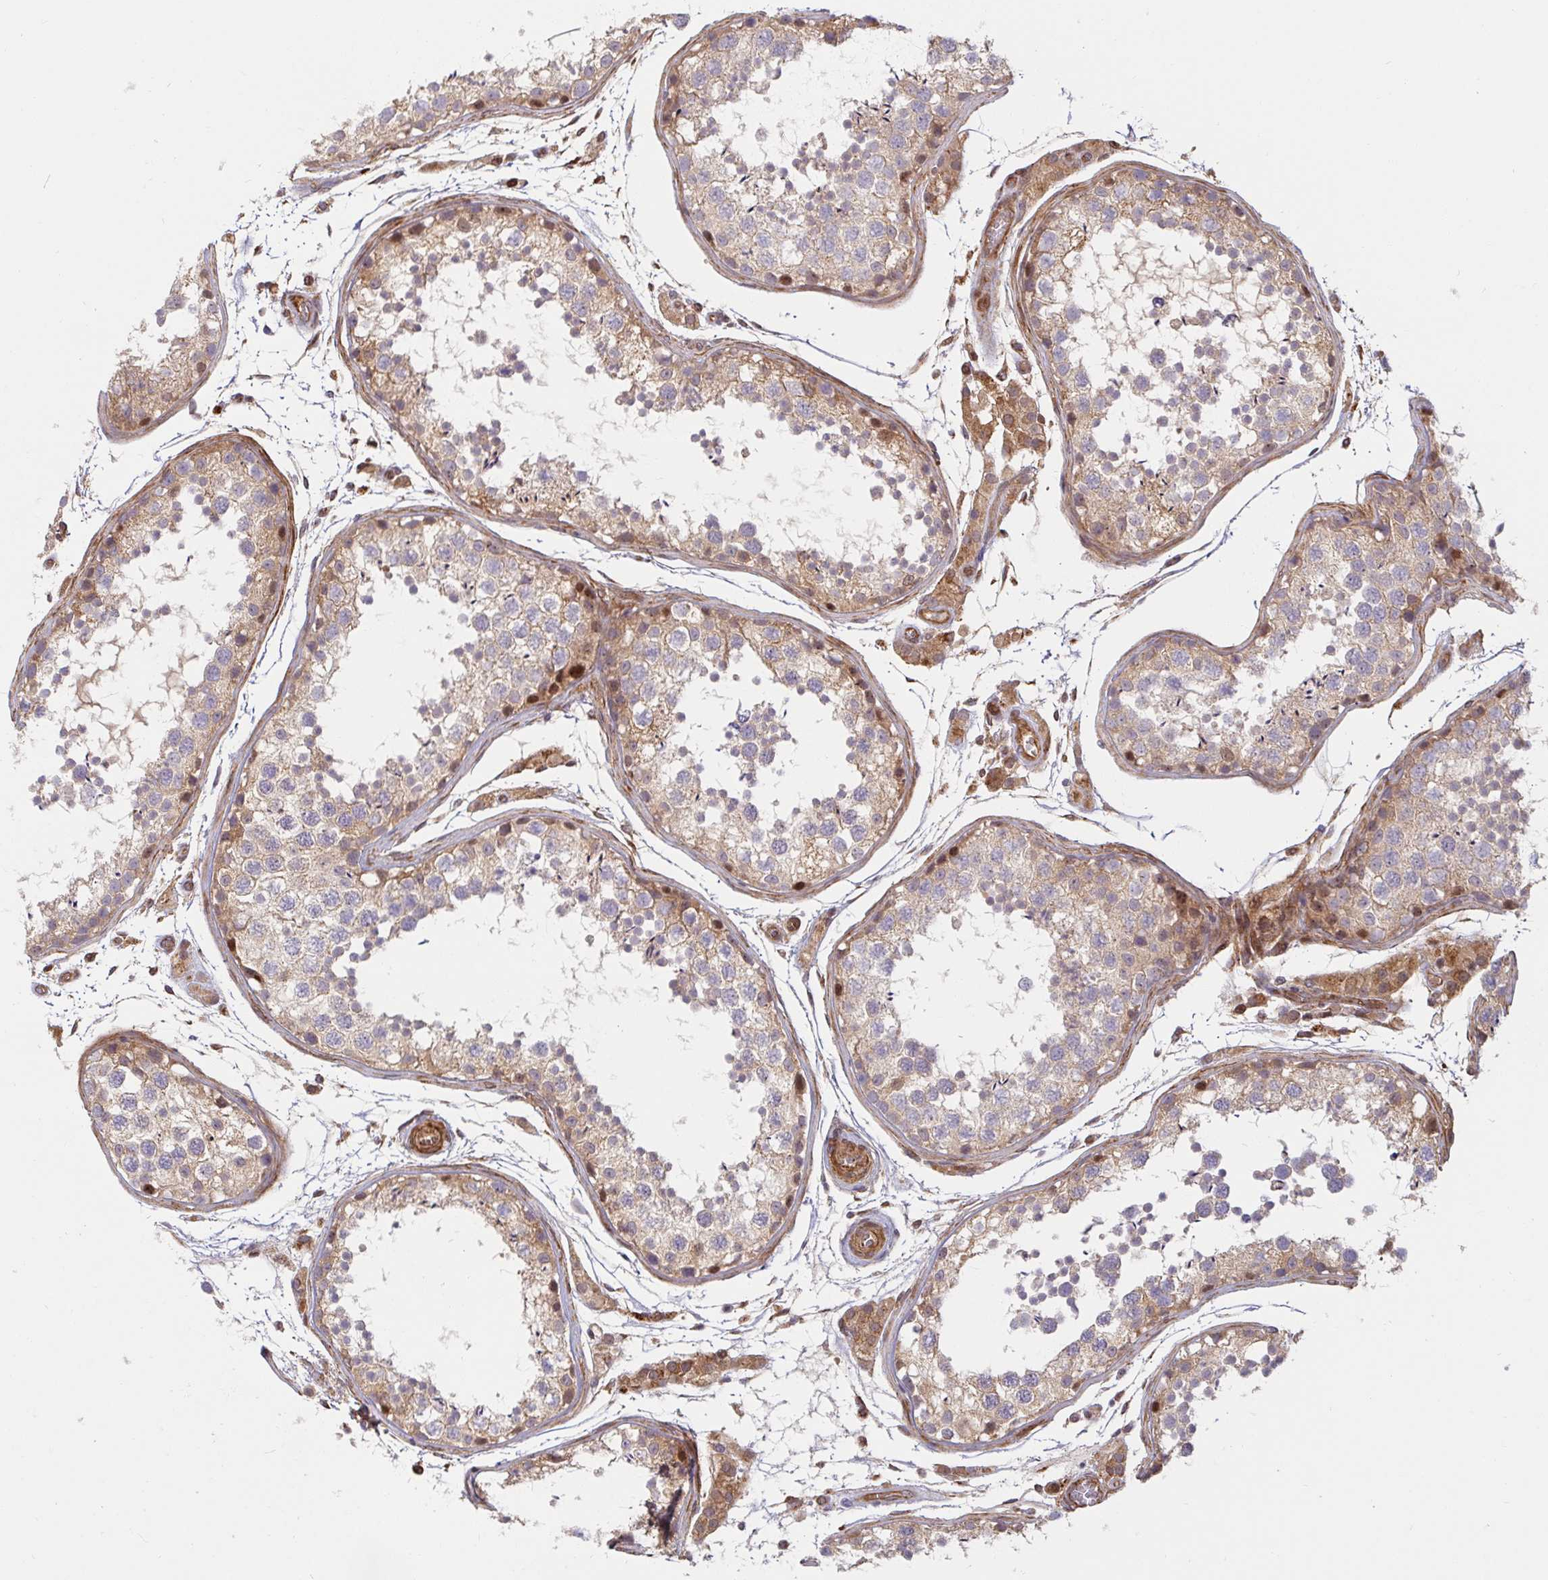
{"staining": {"intensity": "weak", "quantity": "25%-75%", "location": "cytoplasmic/membranous"}, "tissue": "testis", "cell_type": "Cells in seminiferous ducts", "image_type": "normal", "snomed": [{"axis": "morphology", "description": "Normal tissue, NOS"}, {"axis": "topography", "description": "Testis"}], "caption": "Immunohistochemistry (IHC) image of unremarkable testis stained for a protein (brown), which displays low levels of weak cytoplasmic/membranous positivity in approximately 25%-75% of cells in seminiferous ducts.", "gene": "BTF3", "patient": {"sex": "male", "age": 29}}